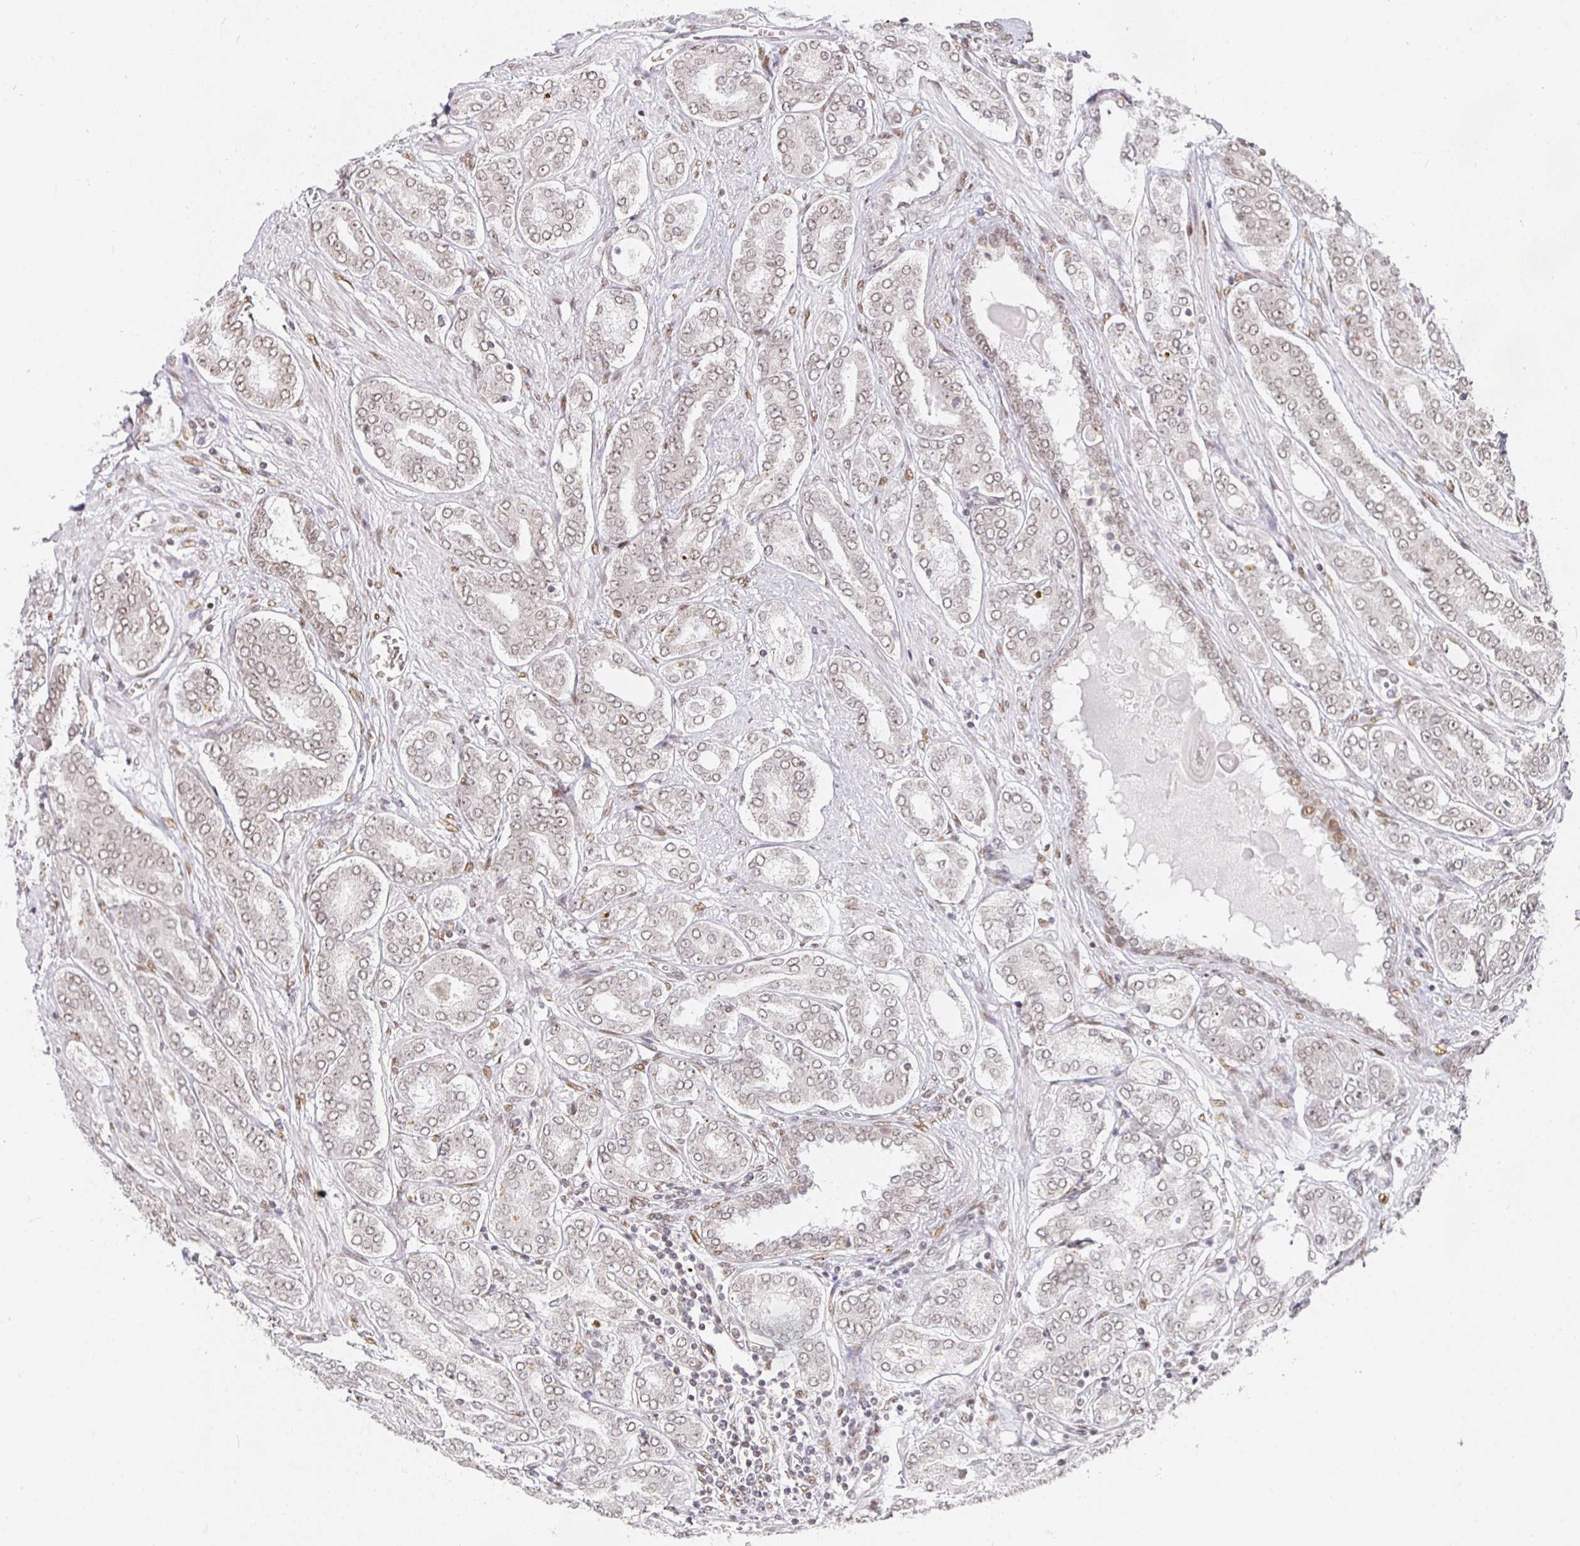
{"staining": {"intensity": "weak", "quantity": "25%-75%", "location": "nuclear"}, "tissue": "prostate cancer", "cell_type": "Tumor cells", "image_type": "cancer", "snomed": [{"axis": "morphology", "description": "Adenocarcinoma, High grade"}, {"axis": "topography", "description": "Prostate"}], "caption": "This is a micrograph of immunohistochemistry staining of adenocarcinoma (high-grade) (prostate), which shows weak positivity in the nuclear of tumor cells.", "gene": "SMARCA2", "patient": {"sex": "male", "age": 72}}